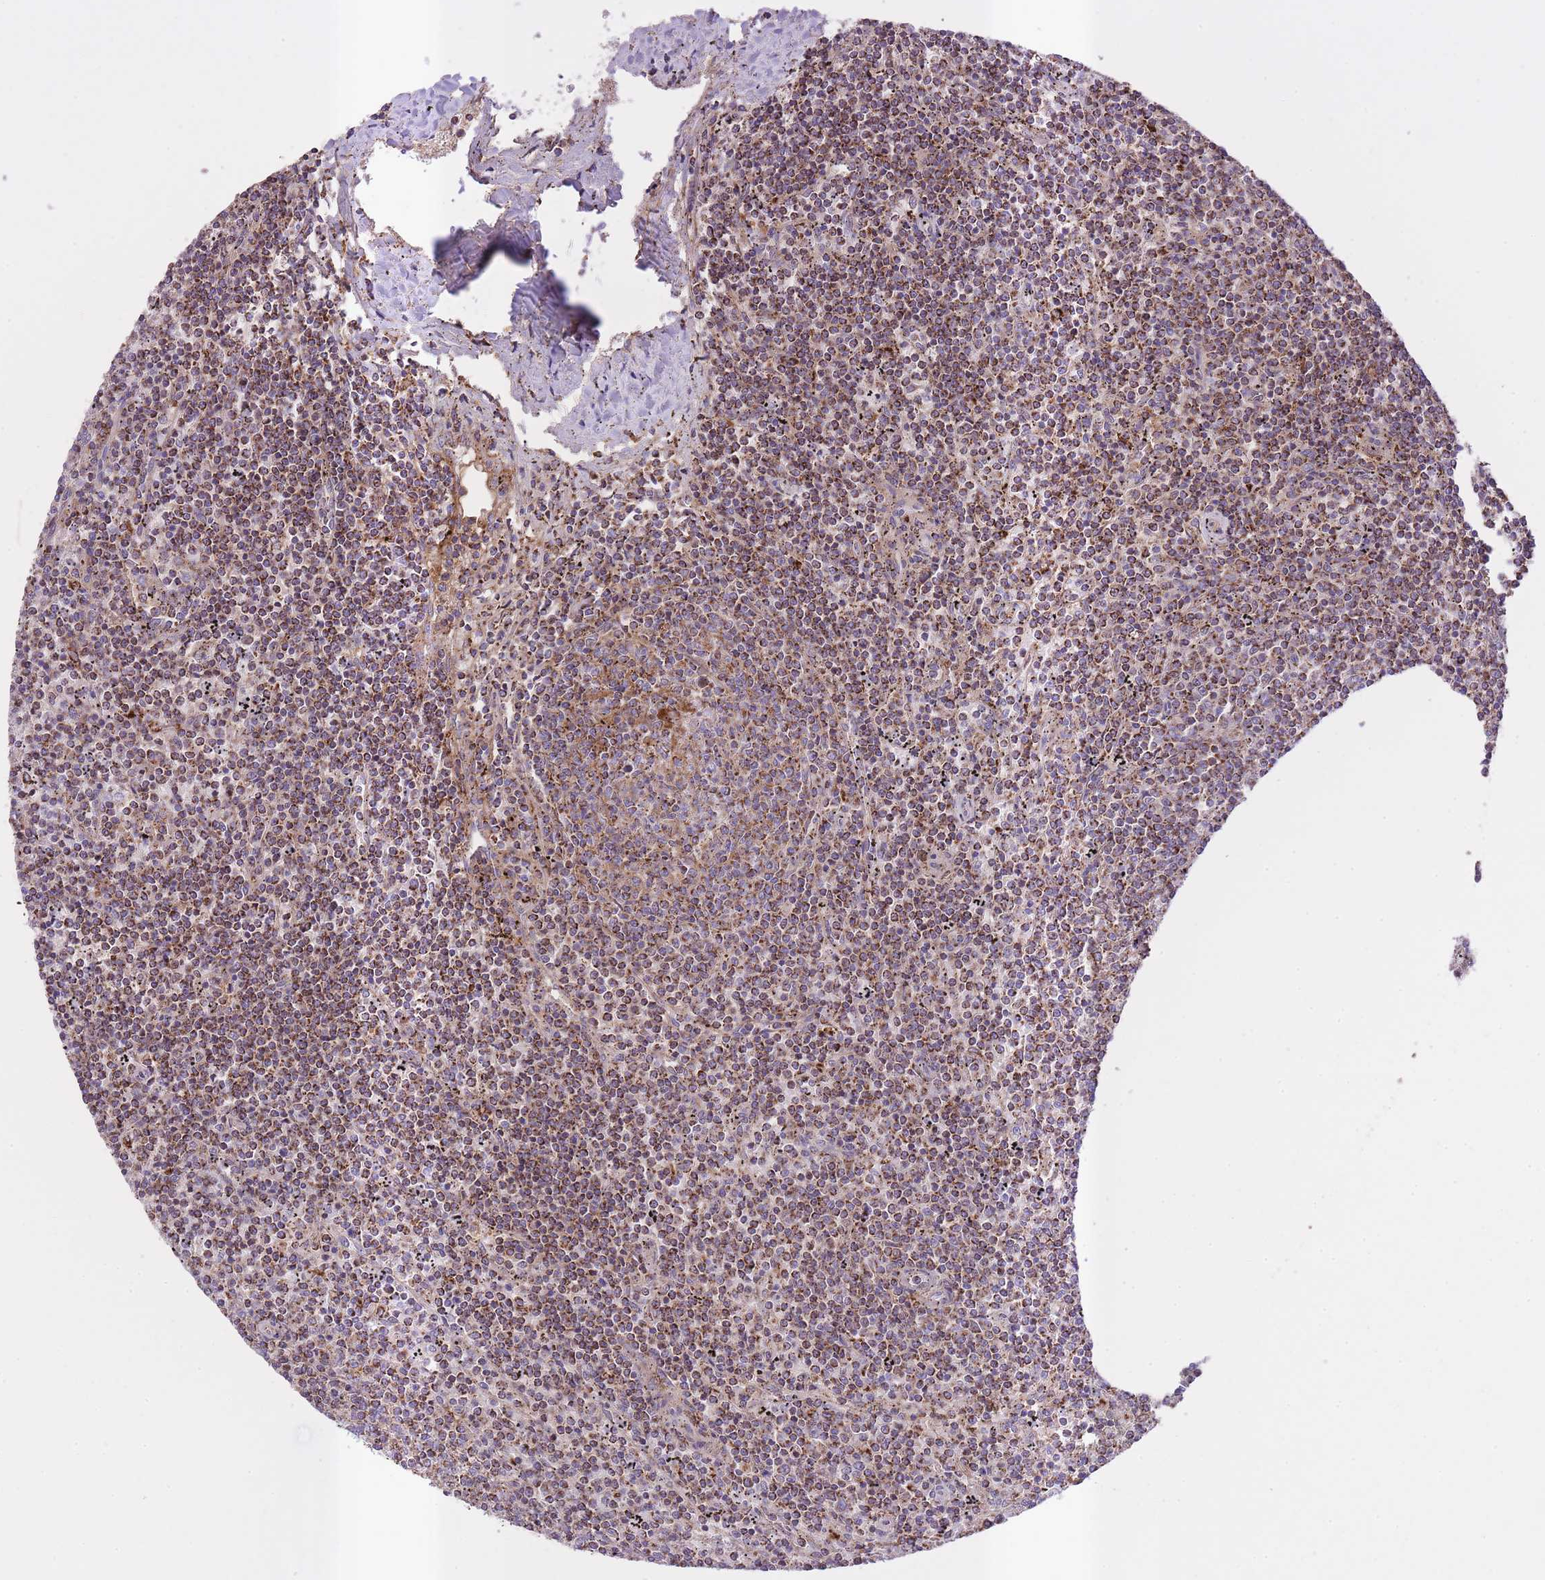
{"staining": {"intensity": "strong", "quantity": ">75%", "location": "cytoplasmic/membranous"}, "tissue": "lymphoma", "cell_type": "Tumor cells", "image_type": "cancer", "snomed": [{"axis": "morphology", "description": "Malignant lymphoma, non-Hodgkin's type, Low grade"}, {"axis": "topography", "description": "Spleen"}], "caption": "Protein analysis of malignant lymphoma, non-Hodgkin's type (low-grade) tissue displays strong cytoplasmic/membranous positivity in approximately >75% of tumor cells. Nuclei are stained in blue.", "gene": "ST3GAL3", "patient": {"sex": "female", "age": 50}}